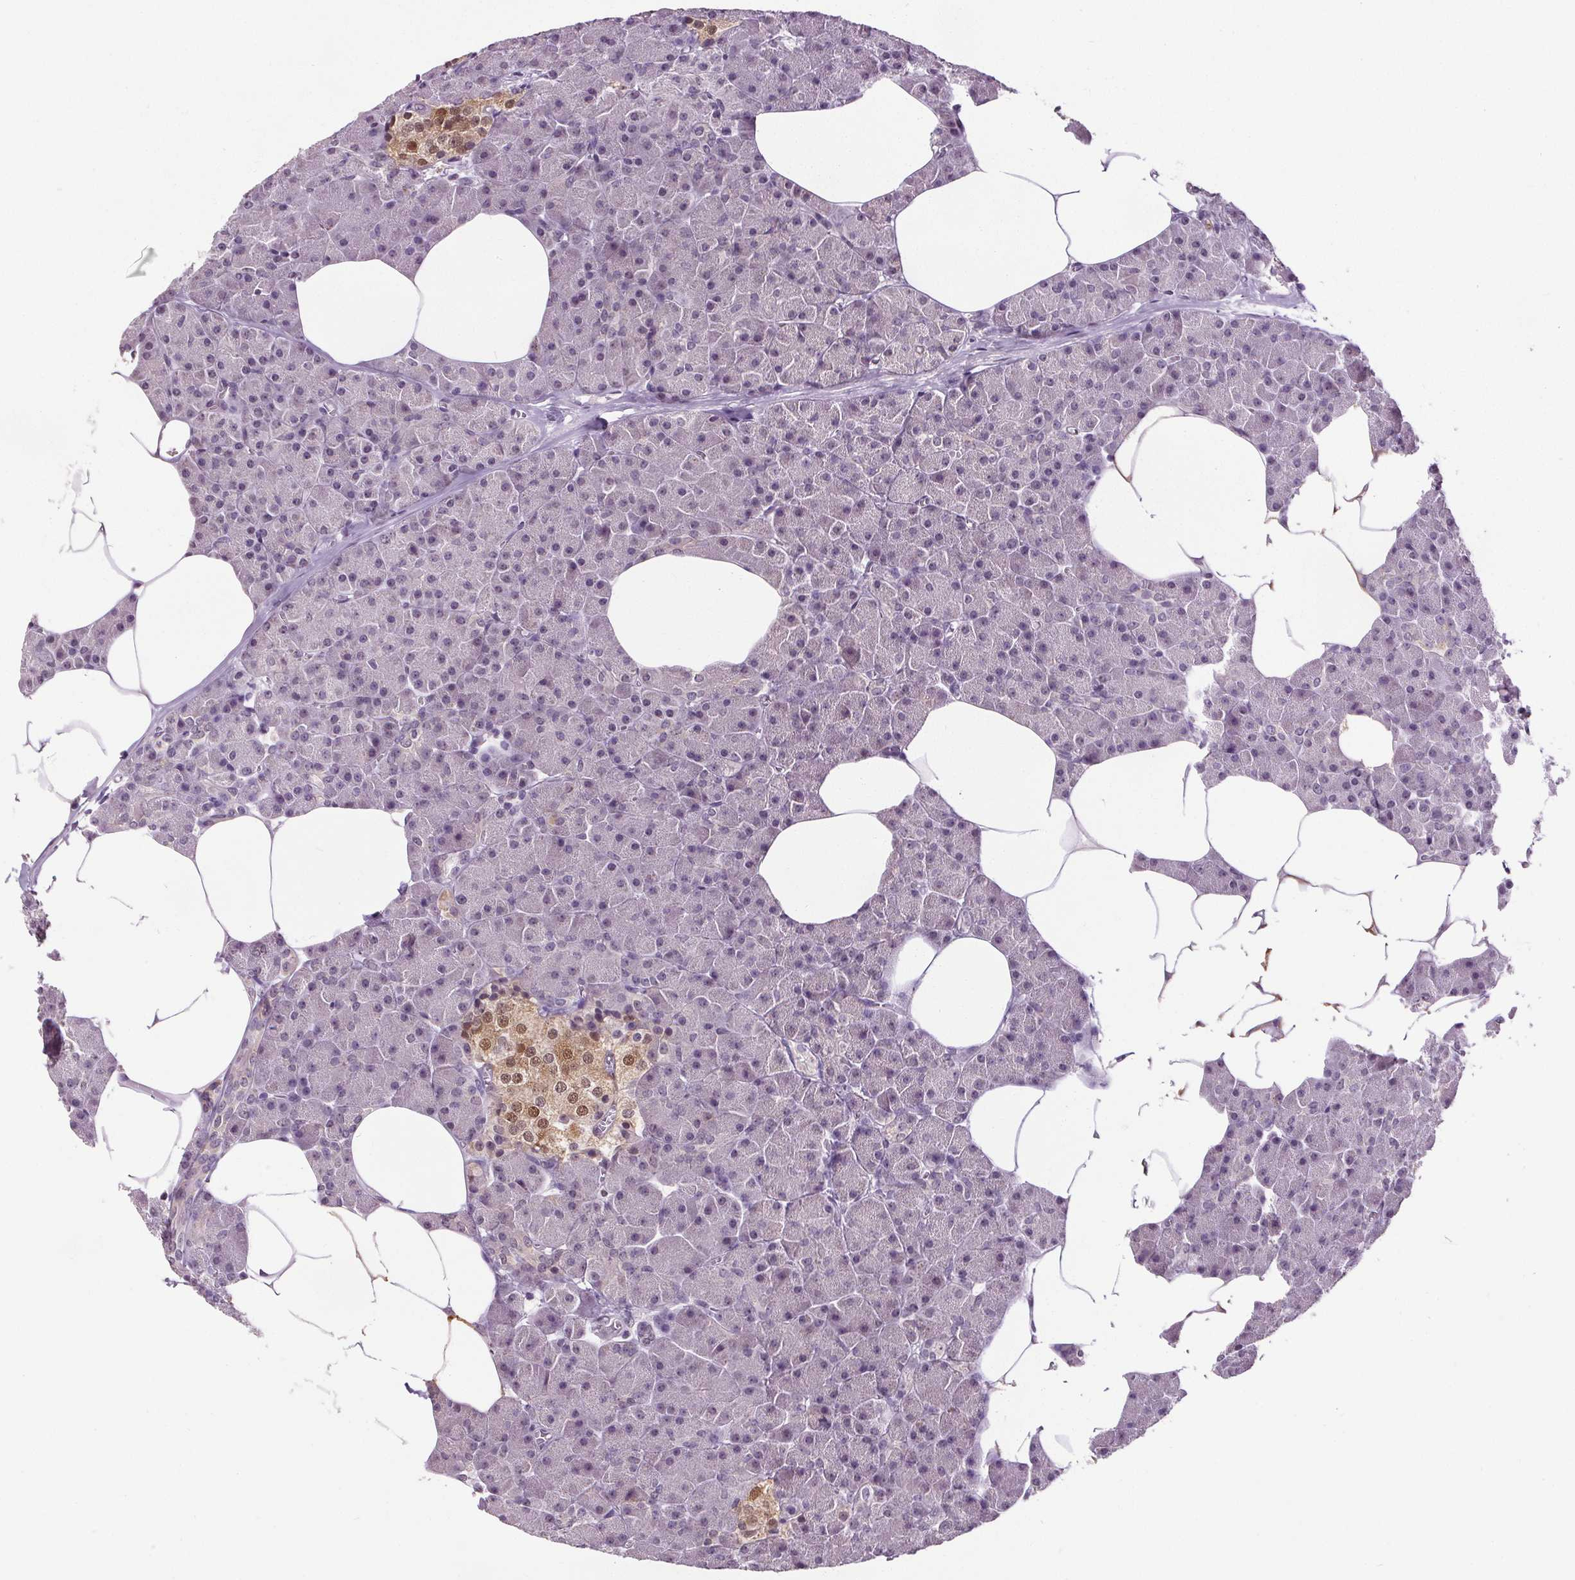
{"staining": {"intensity": "weak", "quantity": "<25%", "location": "cytoplasmic/membranous,nuclear"}, "tissue": "pancreas", "cell_type": "Exocrine glandular cells", "image_type": "normal", "snomed": [{"axis": "morphology", "description": "Normal tissue, NOS"}, {"axis": "topography", "description": "Pancreas"}], "caption": "Protein analysis of normal pancreas exhibits no significant expression in exocrine glandular cells. The staining was performed using DAB to visualize the protein expression in brown, while the nuclei were stained in blue with hematoxylin (Magnification: 20x).", "gene": "SLC2A9", "patient": {"sex": "female", "age": 45}}